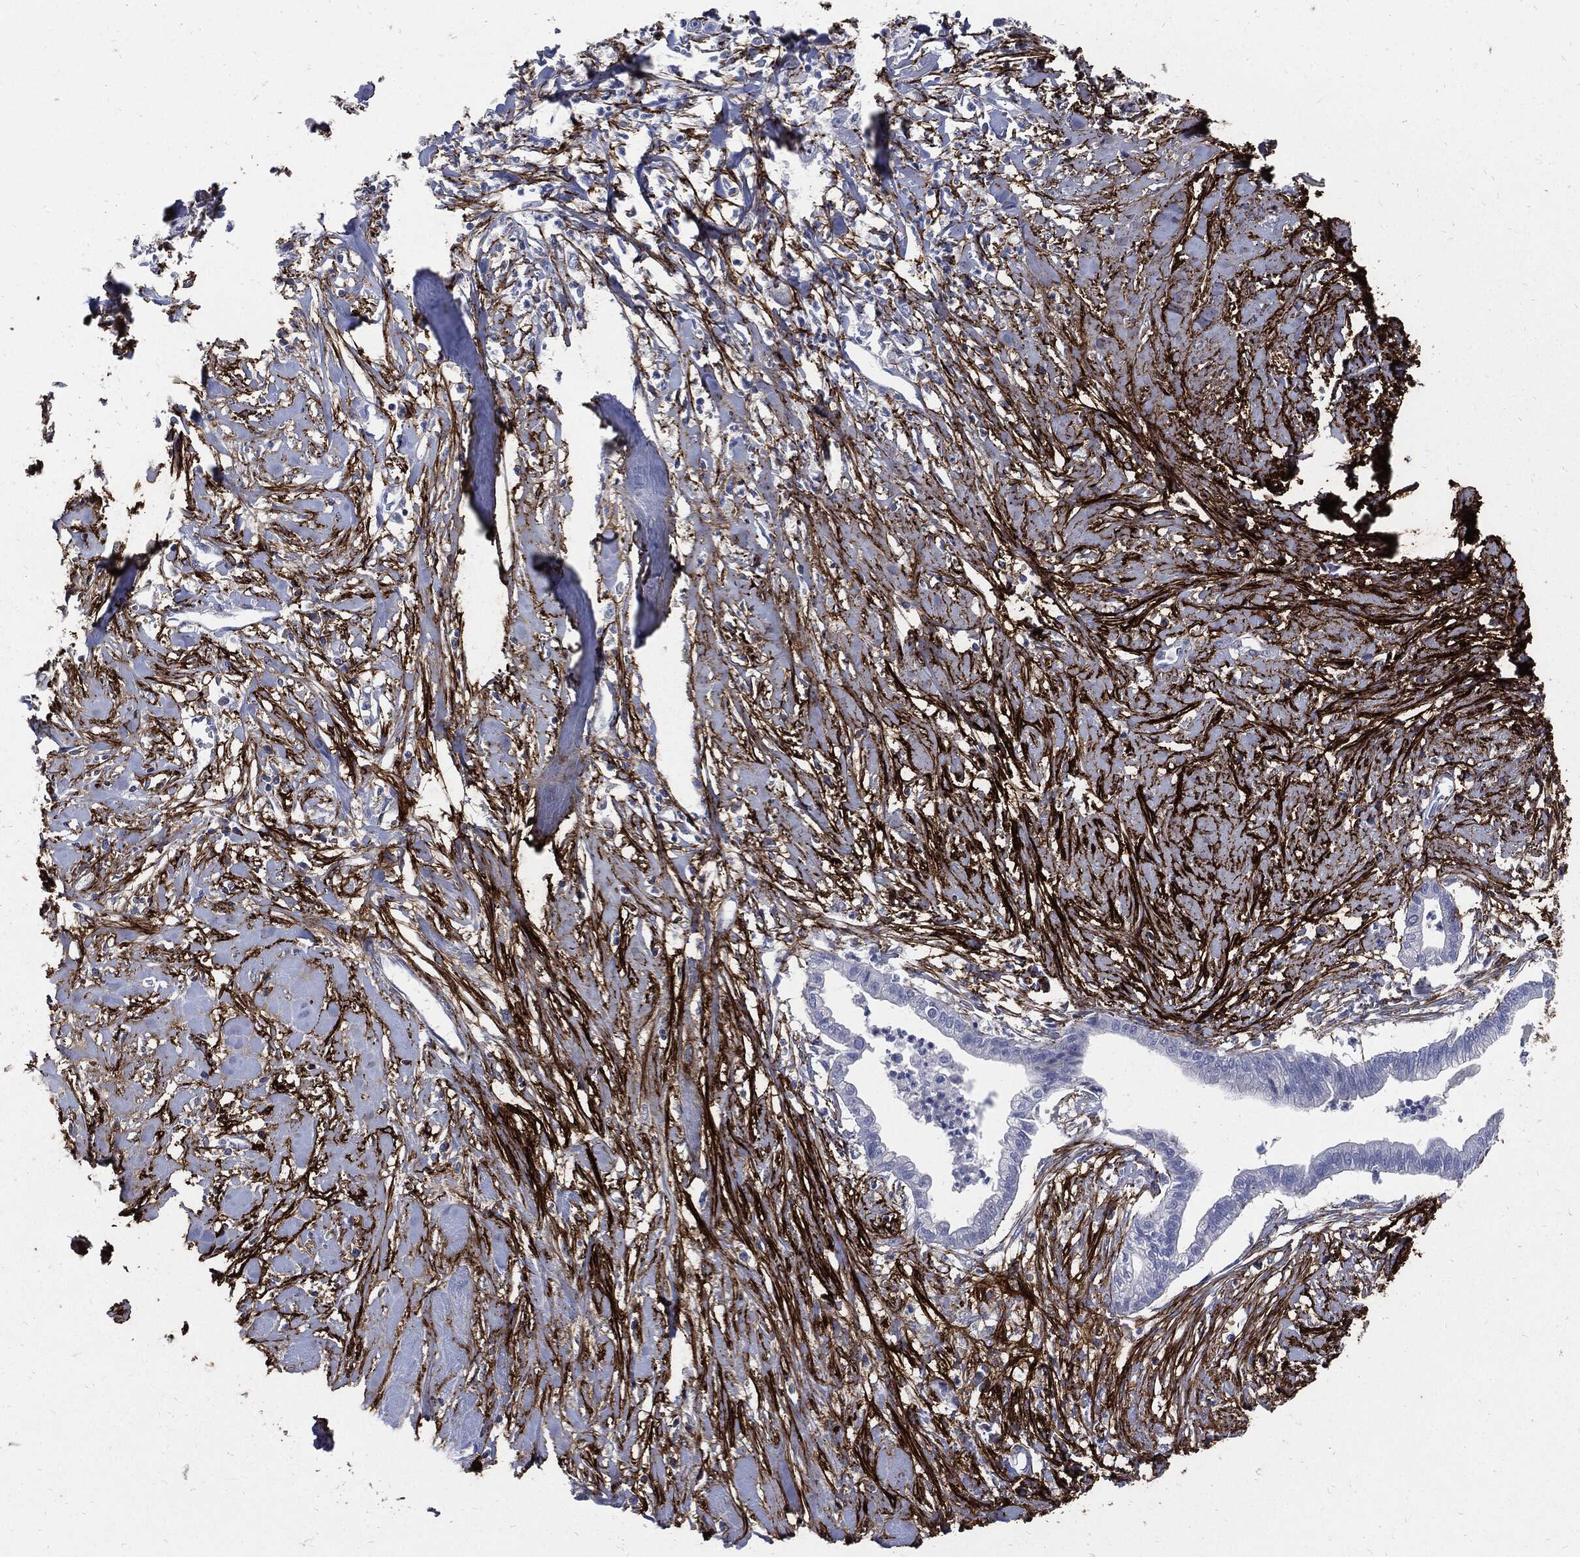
{"staining": {"intensity": "negative", "quantity": "none", "location": "none"}, "tissue": "pancreatic cancer", "cell_type": "Tumor cells", "image_type": "cancer", "snomed": [{"axis": "morphology", "description": "Normal tissue, NOS"}, {"axis": "morphology", "description": "Adenocarcinoma, NOS"}, {"axis": "topography", "description": "Pancreas"}], "caption": "A photomicrograph of human pancreatic cancer (adenocarcinoma) is negative for staining in tumor cells.", "gene": "FBN1", "patient": {"sex": "female", "age": 58}}